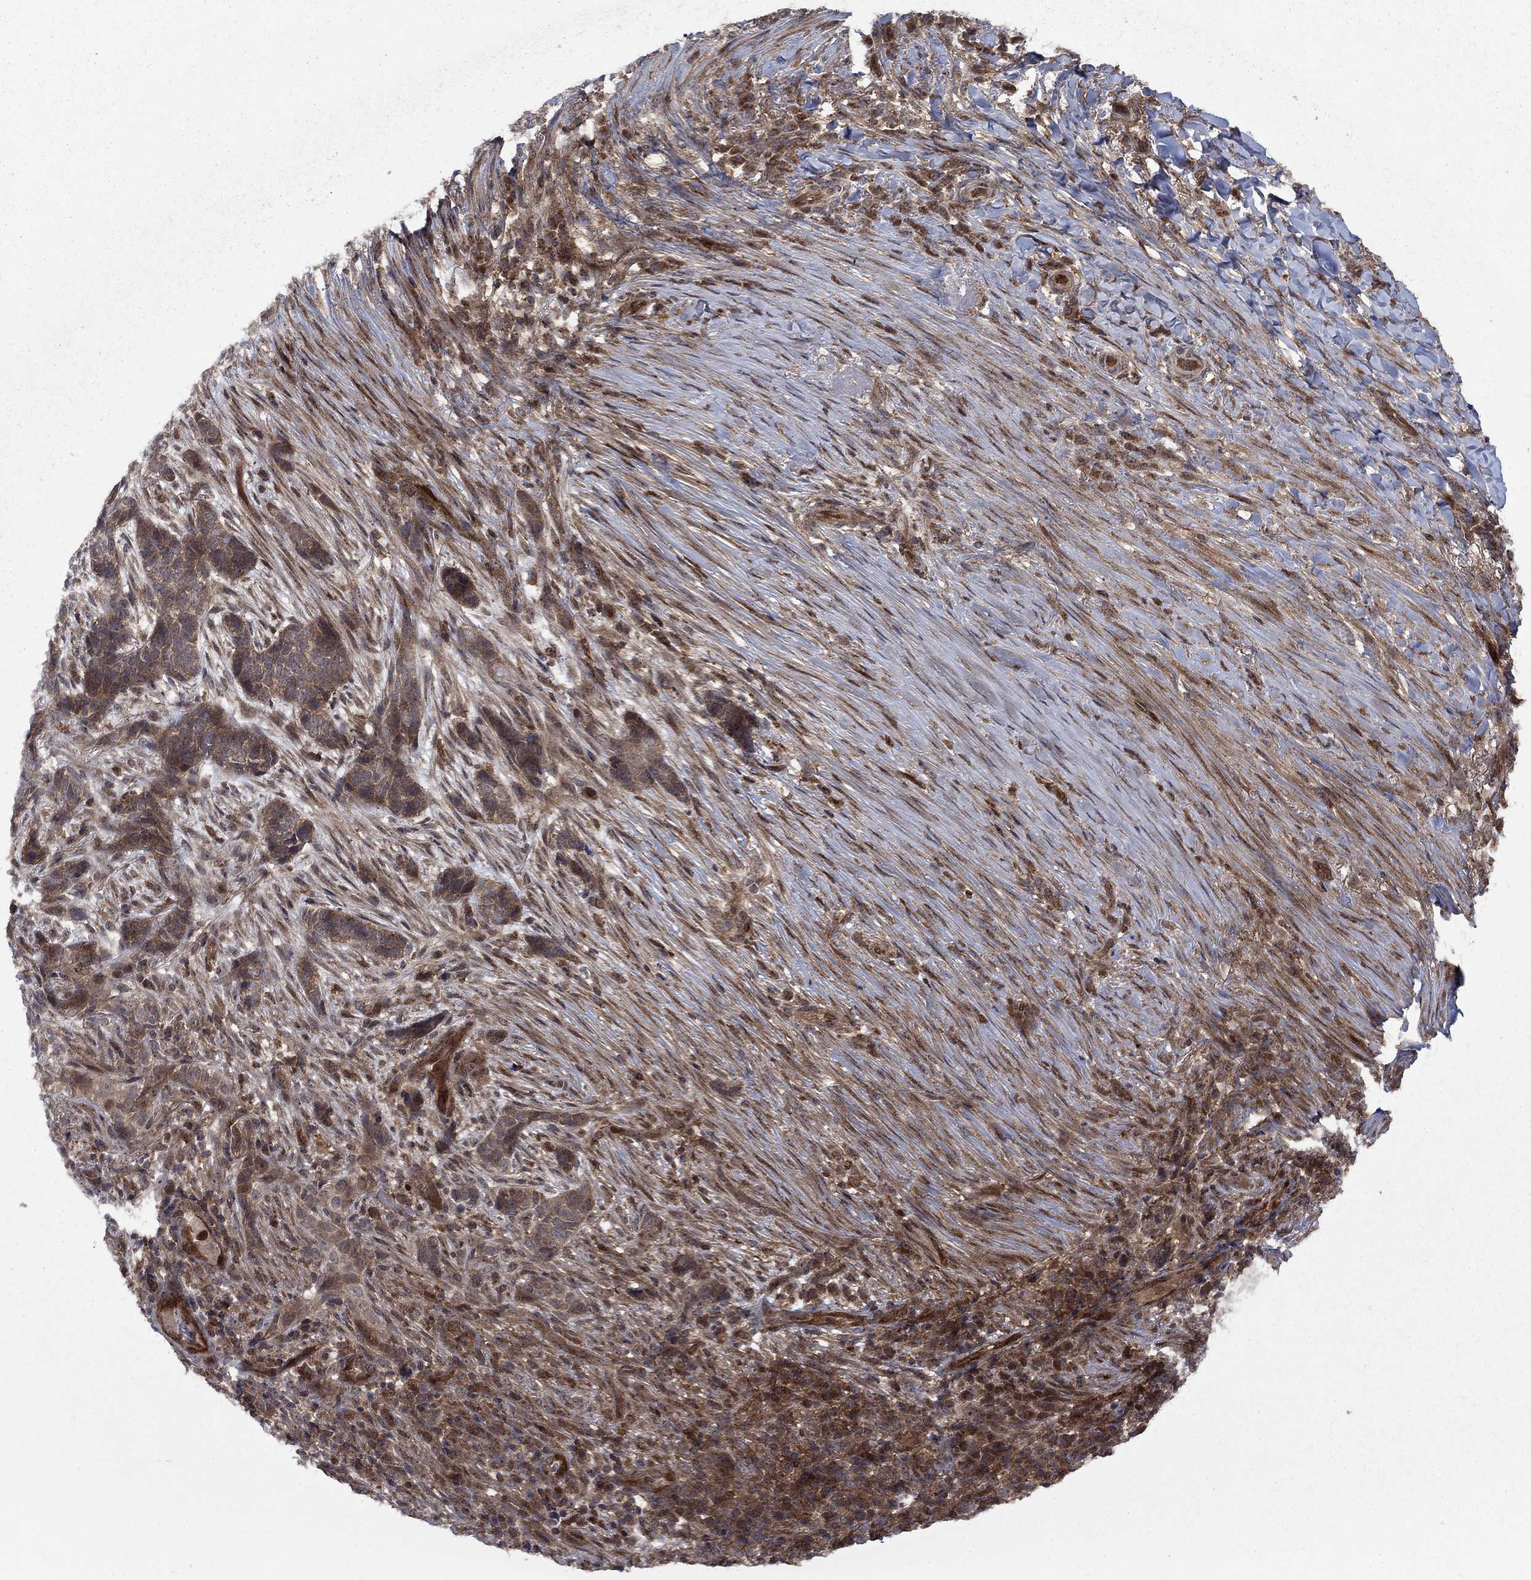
{"staining": {"intensity": "moderate", "quantity": ">75%", "location": "cytoplasmic/membranous"}, "tissue": "skin cancer", "cell_type": "Tumor cells", "image_type": "cancer", "snomed": [{"axis": "morphology", "description": "Basal cell carcinoma"}, {"axis": "topography", "description": "Skin"}], "caption": "This micrograph shows immunohistochemistry (IHC) staining of basal cell carcinoma (skin), with medium moderate cytoplasmic/membranous positivity in approximately >75% of tumor cells.", "gene": "IFI35", "patient": {"sex": "female", "age": 69}}